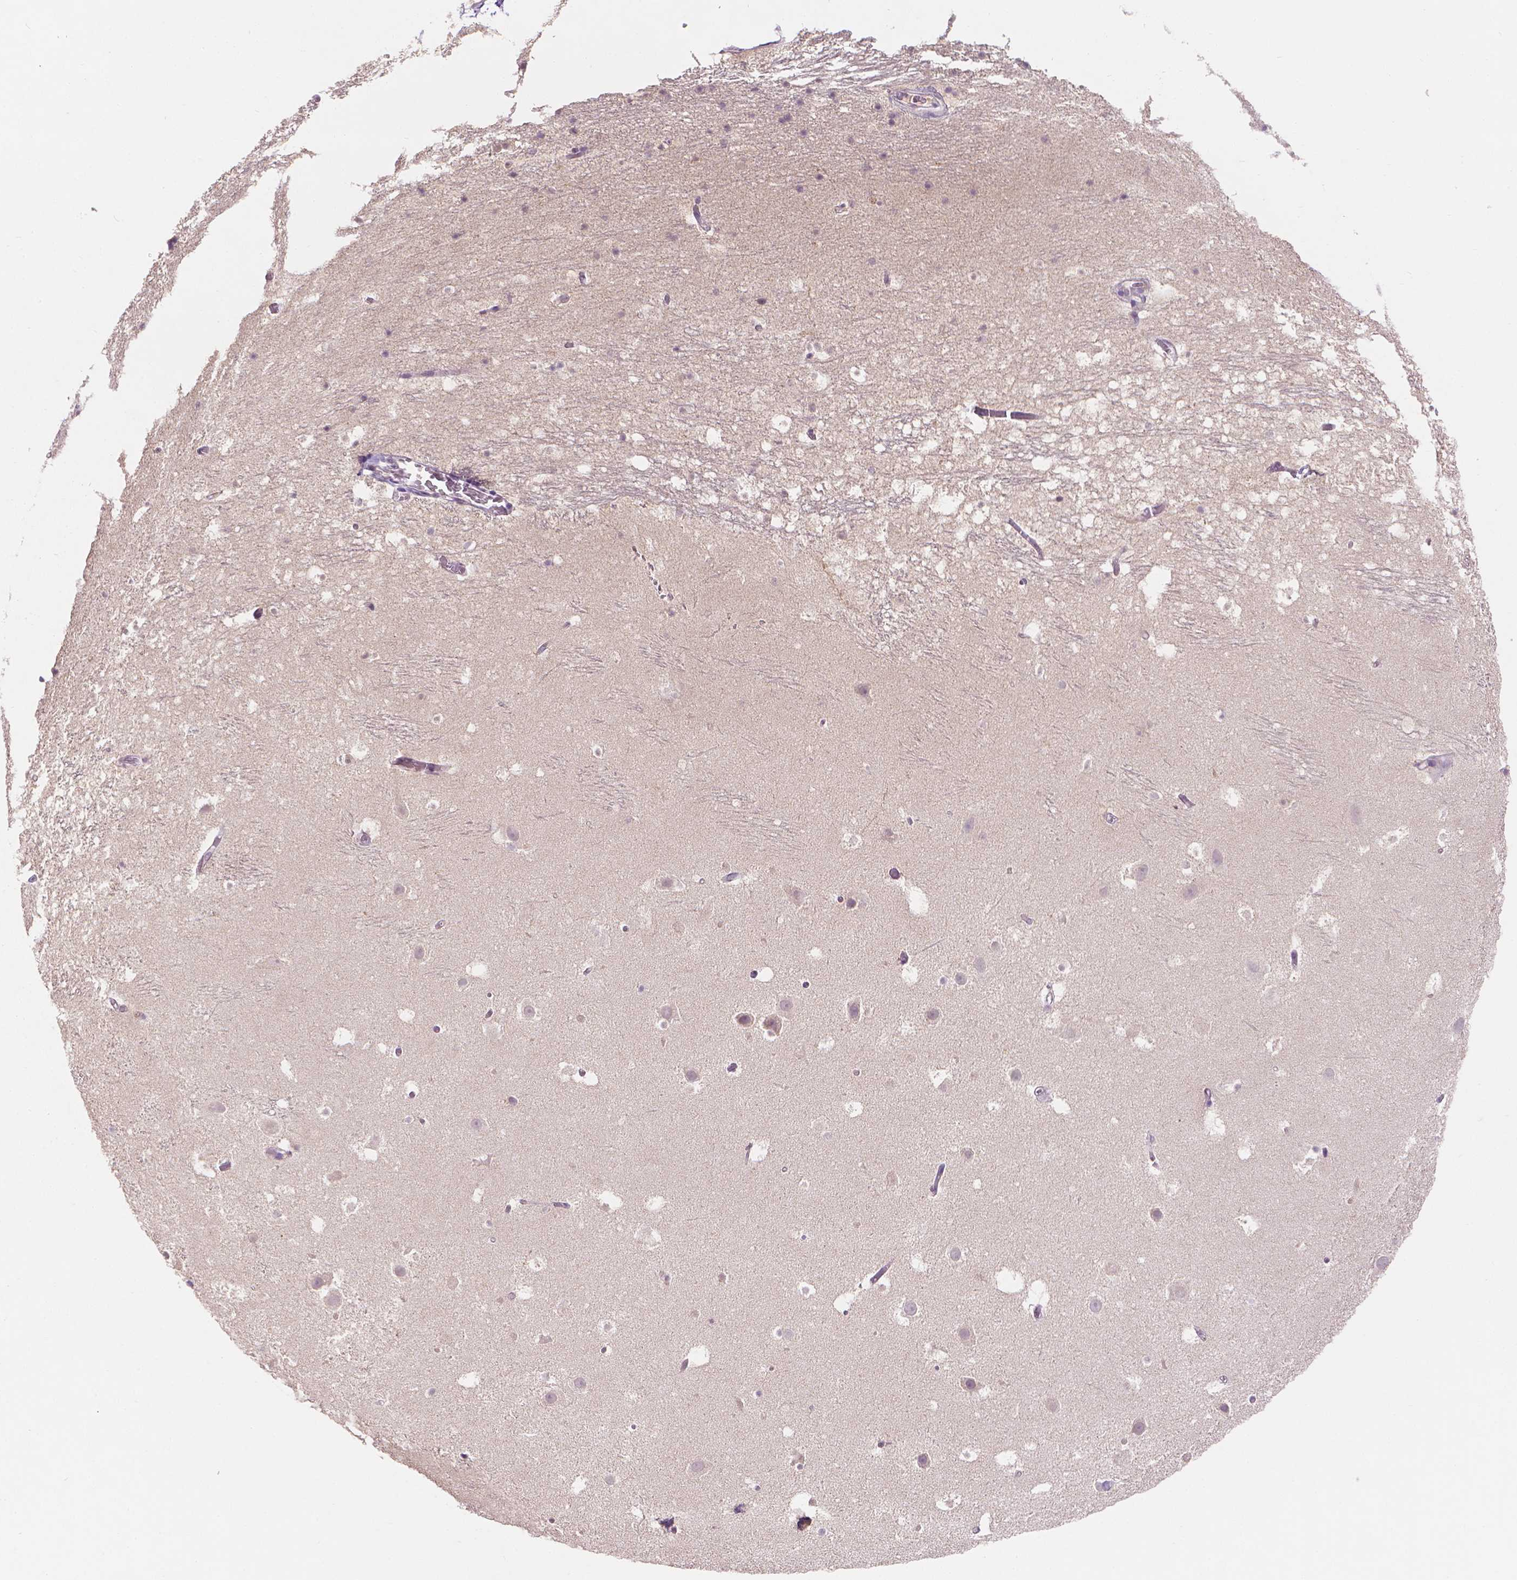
{"staining": {"intensity": "negative", "quantity": "none", "location": "none"}, "tissue": "hippocampus", "cell_type": "Glial cells", "image_type": "normal", "snomed": [{"axis": "morphology", "description": "Normal tissue, NOS"}, {"axis": "topography", "description": "Hippocampus"}], "caption": "DAB immunohistochemical staining of normal human hippocampus reveals no significant expression in glial cells.", "gene": "FASN", "patient": {"sex": "male", "age": 26}}